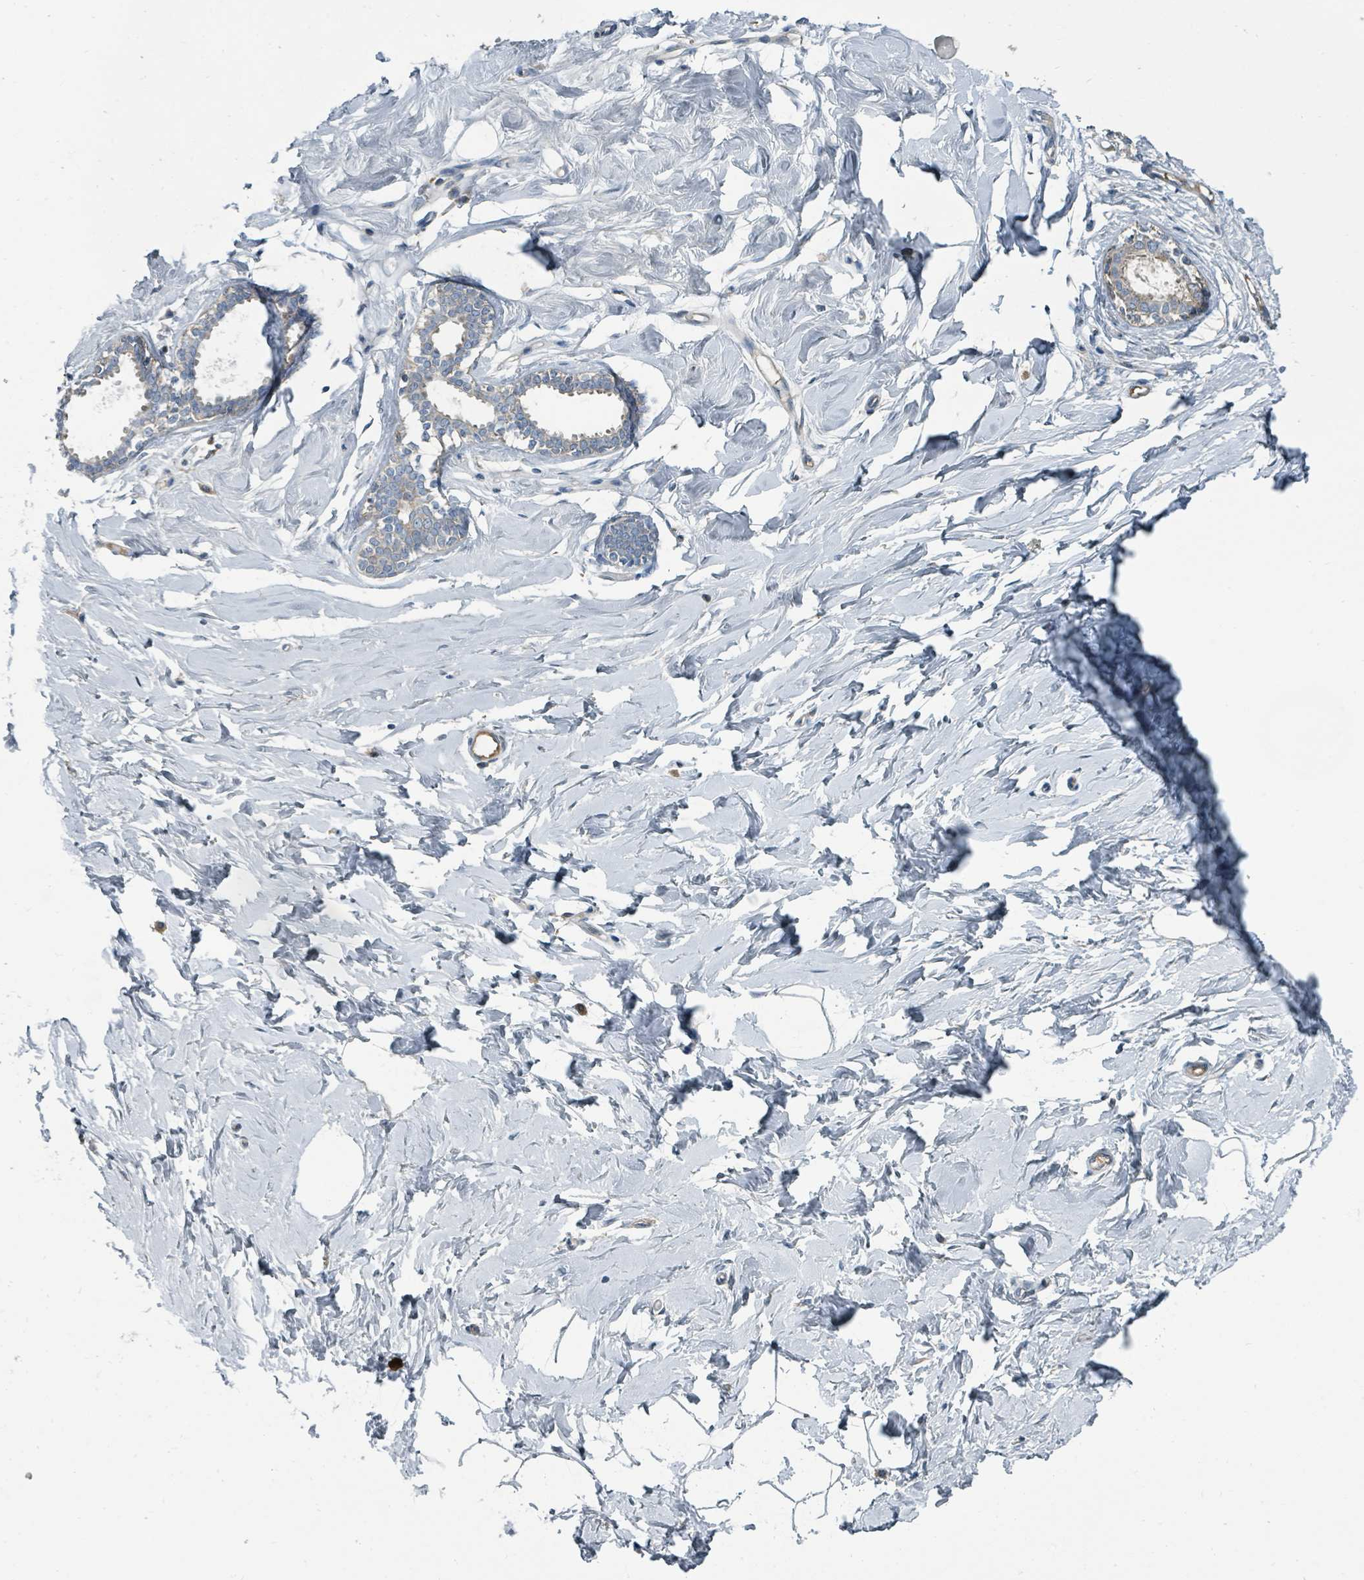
{"staining": {"intensity": "negative", "quantity": "none", "location": "none"}, "tissue": "breast", "cell_type": "Adipocytes", "image_type": "normal", "snomed": [{"axis": "morphology", "description": "Normal tissue, NOS"}, {"axis": "topography", "description": "Breast"}], "caption": "IHC micrograph of benign human breast stained for a protein (brown), which demonstrates no staining in adipocytes. (Immunohistochemistry, brightfield microscopy, high magnification).", "gene": "SLC25A23", "patient": {"sex": "female", "age": 23}}